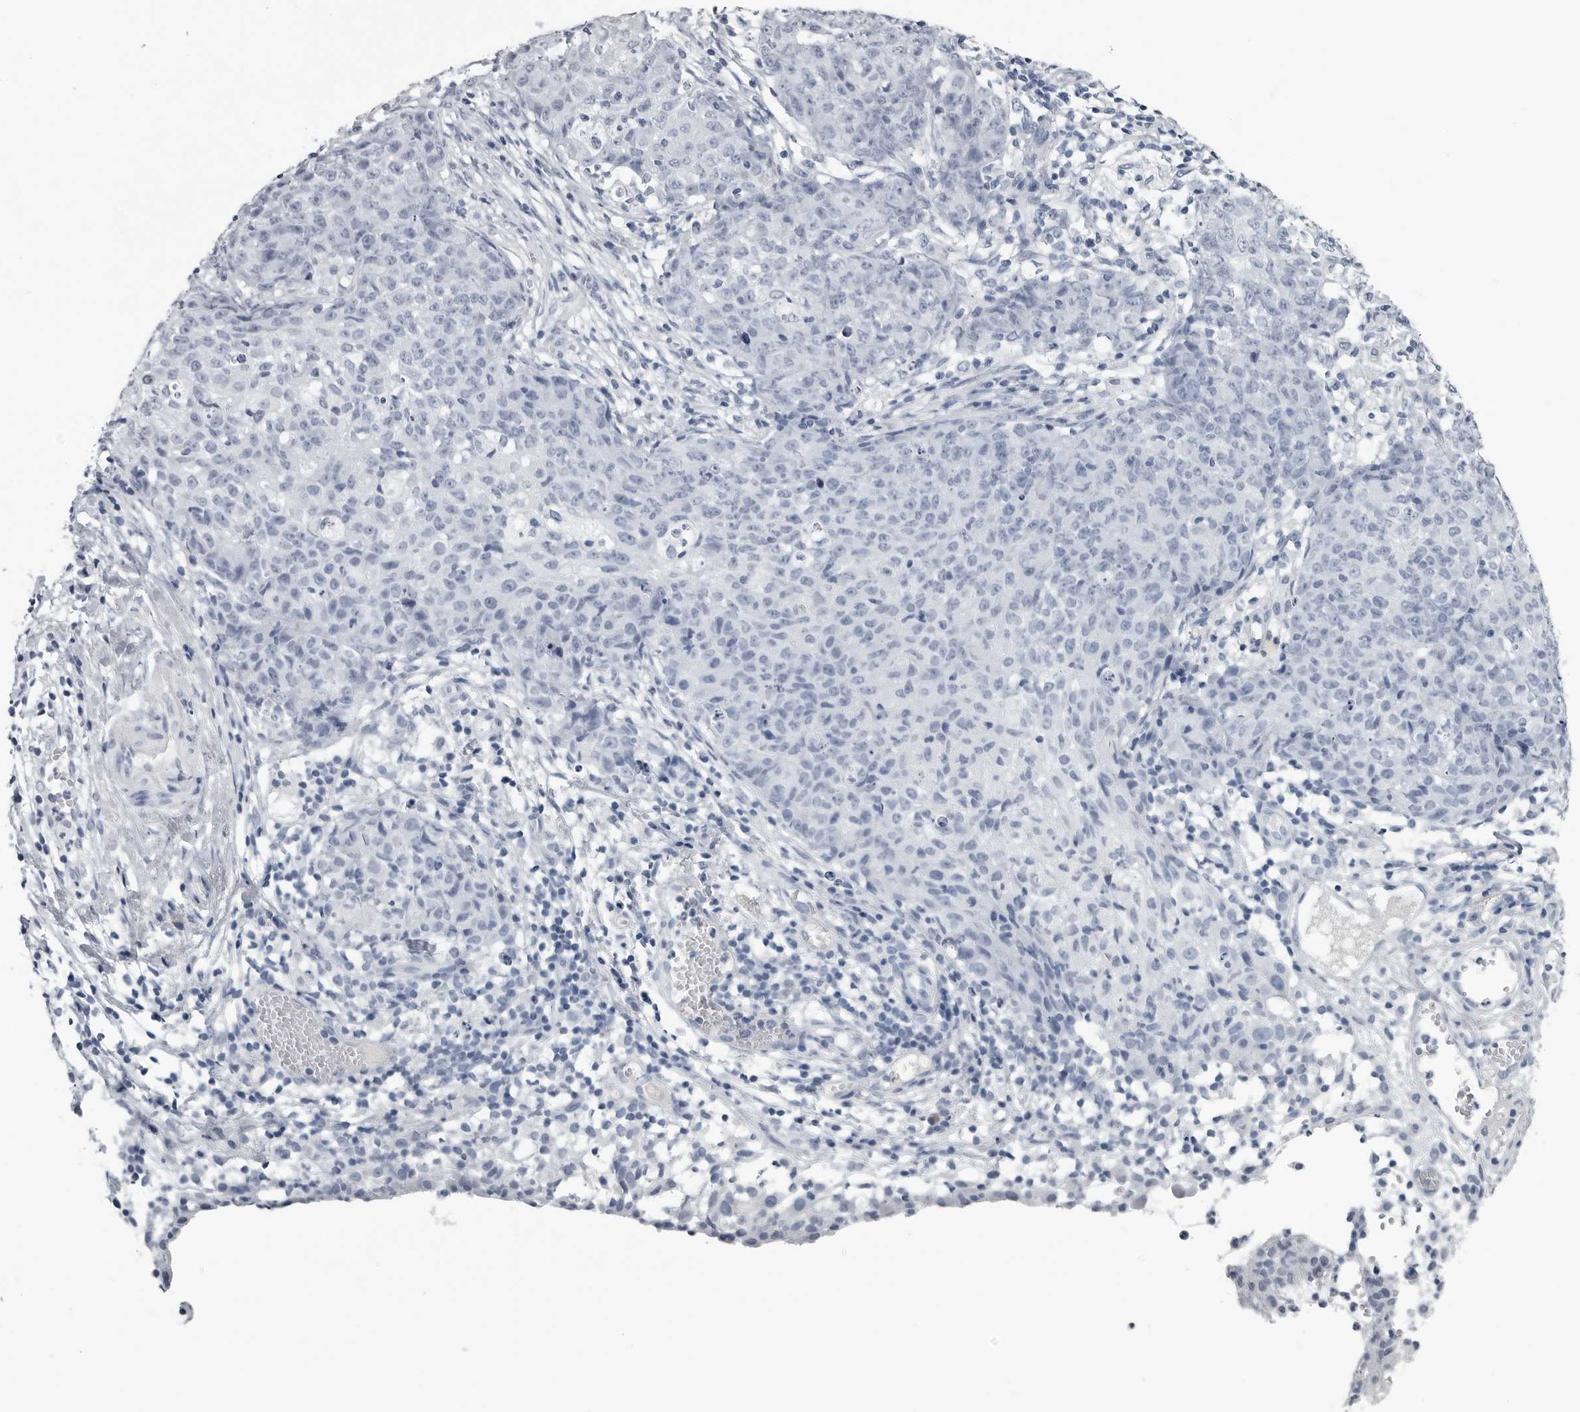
{"staining": {"intensity": "negative", "quantity": "none", "location": "none"}, "tissue": "ovarian cancer", "cell_type": "Tumor cells", "image_type": "cancer", "snomed": [{"axis": "morphology", "description": "Carcinoma, endometroid"}, {"axis": "topography", "description": "Ovary"}], "caption": "Tumor cells show no significant protein staining in endometroid carcinoma (ovarian). The staining is performed using DAB brown chromogen with nuclei counter-stained in using hematoxylin.", "gene": "AMPD1", "patient": {"sex": "female", "age": 42}}